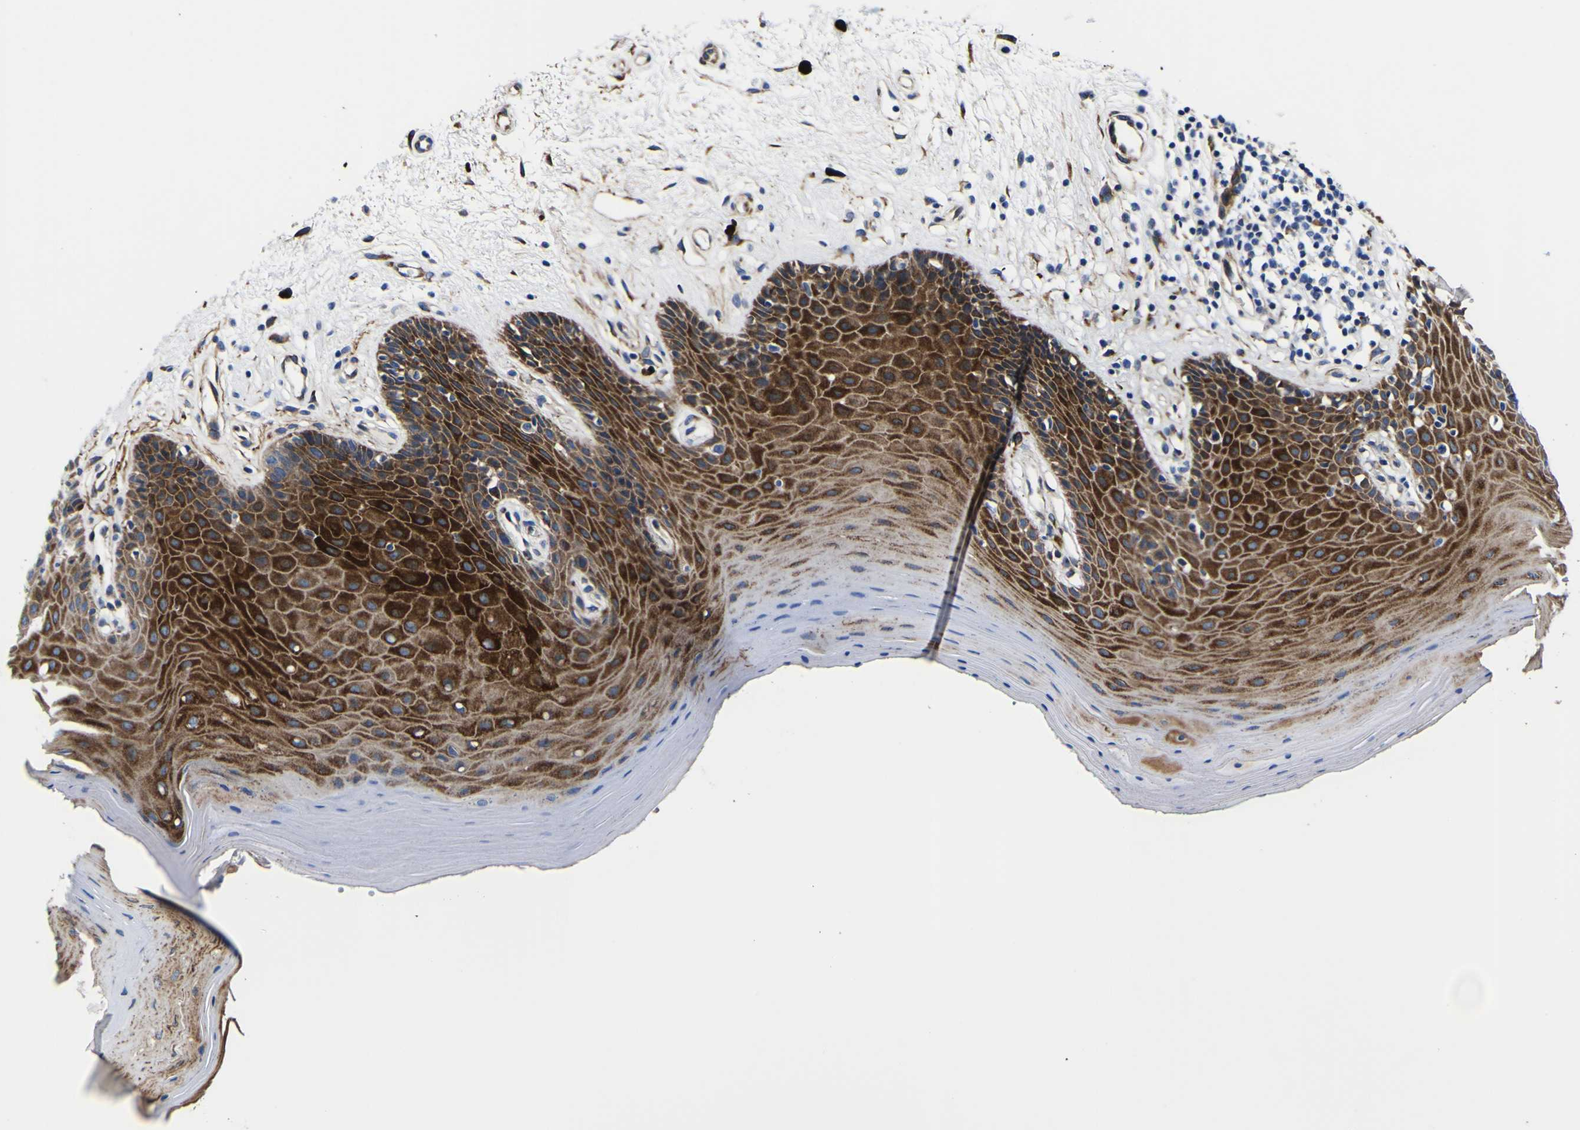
{"staining": {"intensity": "strong", "quantity": ">75%", "location": "cytoplasmic/membranous"}, "tissue": "oral mucosa", "cell_type": "Squamous epithelial cells", "image_type": "normal", "snomed": [{"axis": "morphology", "description": "Normal tissue, NOS"}, {"axis": "topography", "description": "Skeletal muscle"}, {"axis": "topography", "description": "Oral tissue"}], "caption": "Protein expression analysis of benign human oral mucosa reveals strong cytoplasmic/membranous staining in approximately >75% of squamous epithelial cells. The staining was performed using DAB, with brown indicating positive protein expression. Nuclei are stained blue with hematoxylin.", "gene": "SCD", "patient": {"sex": "male", "age": 58}}